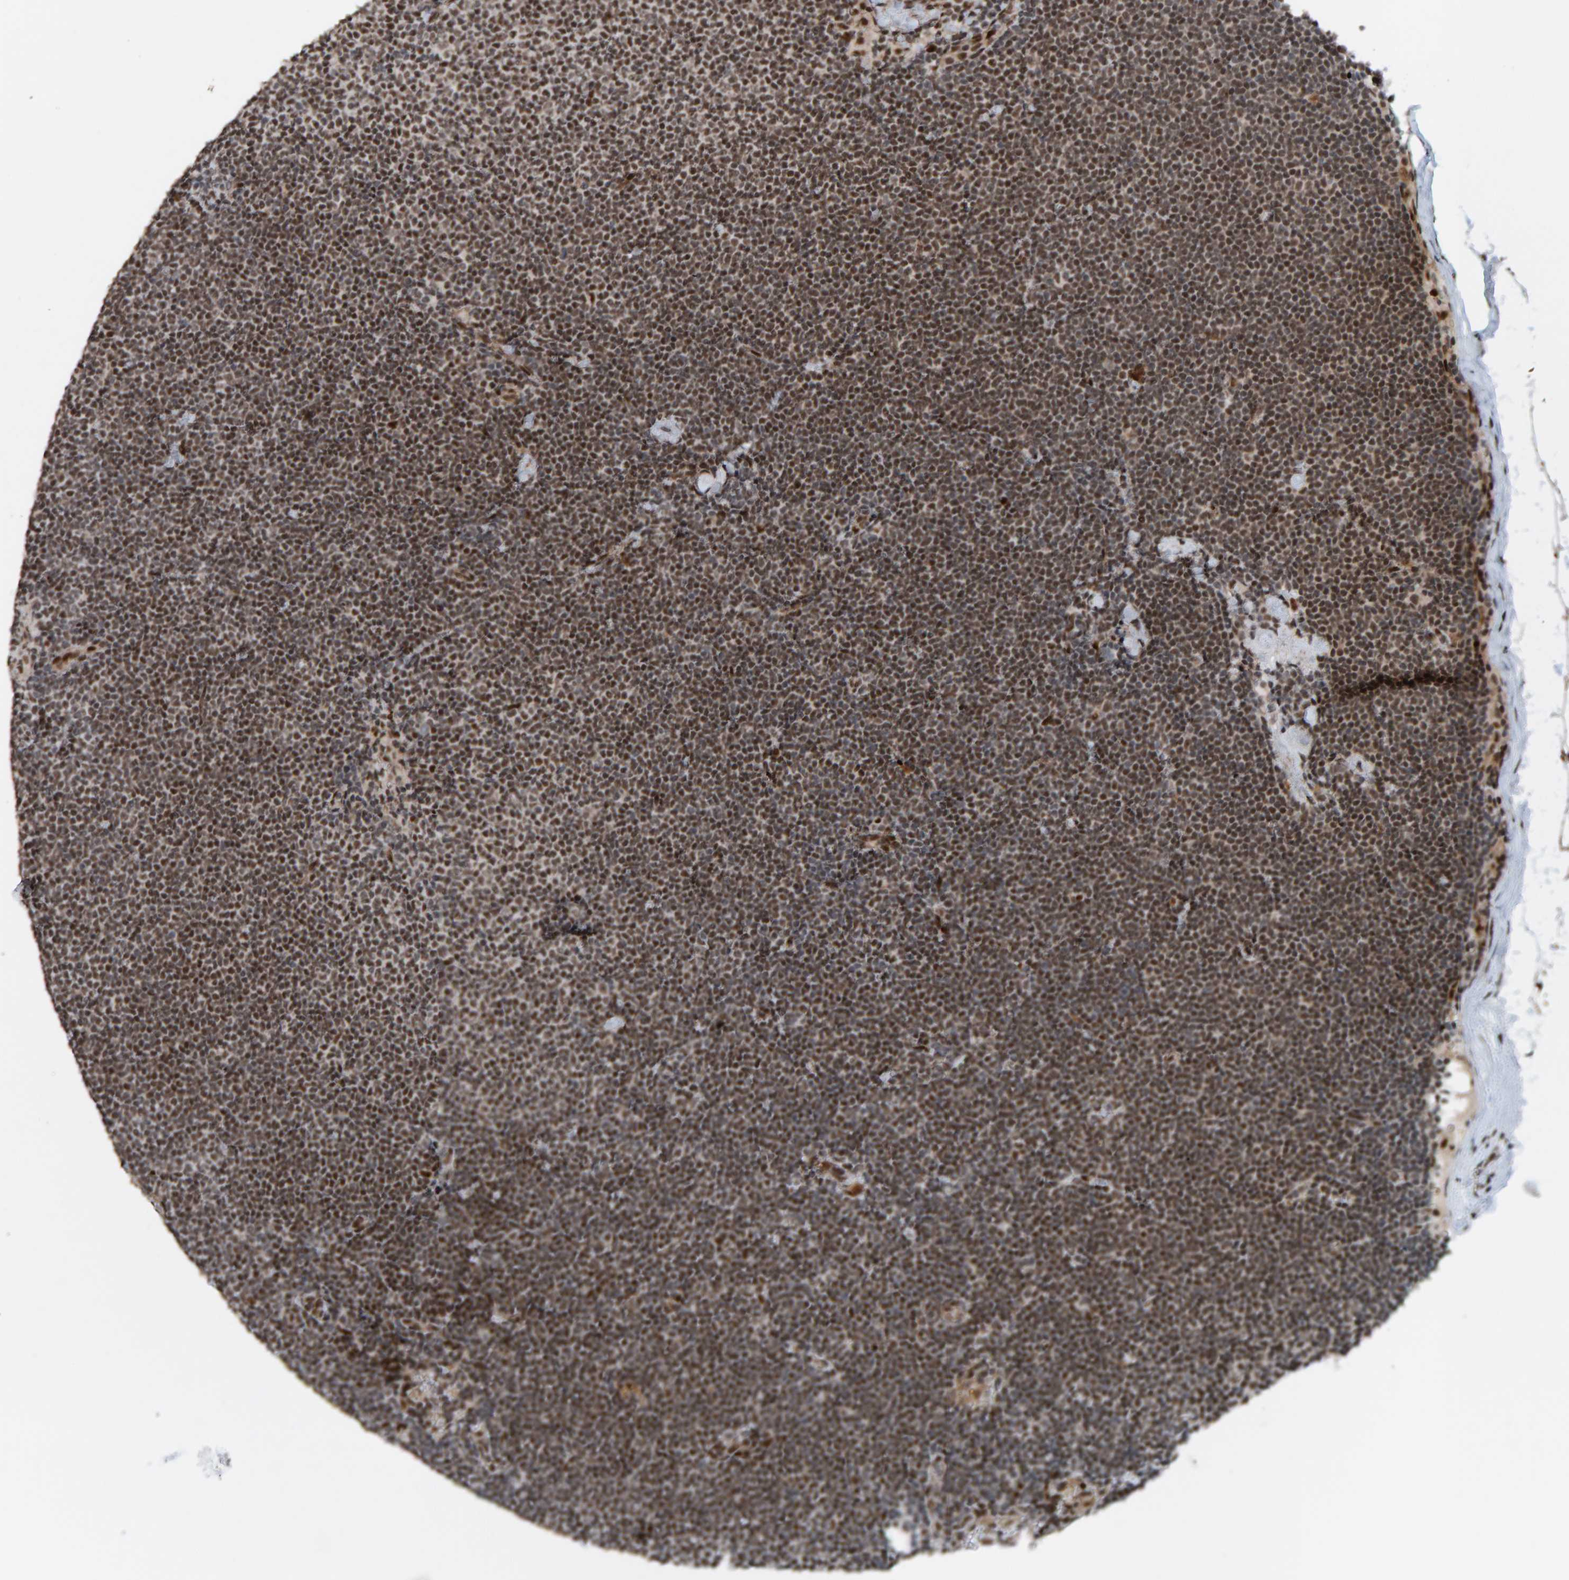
{"staining": {"intensity": "moderate", "quantity": ">75%", "location": "nuclear"}, "tissue": "lymphoma", "cell_type": "Tumor cells", "image_type": "cancer", "snomed": [{"axis": "morphology", "description": "Malignant lymphoma, non-Hodgkin's type, Low grade"}, {"axis": "topography", "description": "Lymph node"}], "caption": "A photomicrograph of human lymphoma stained for a protein exhibits moderate nuclear brown staining in tumor cells.", "gene": "ZNF366", "patient": {"sex": "female", "age": 53}}